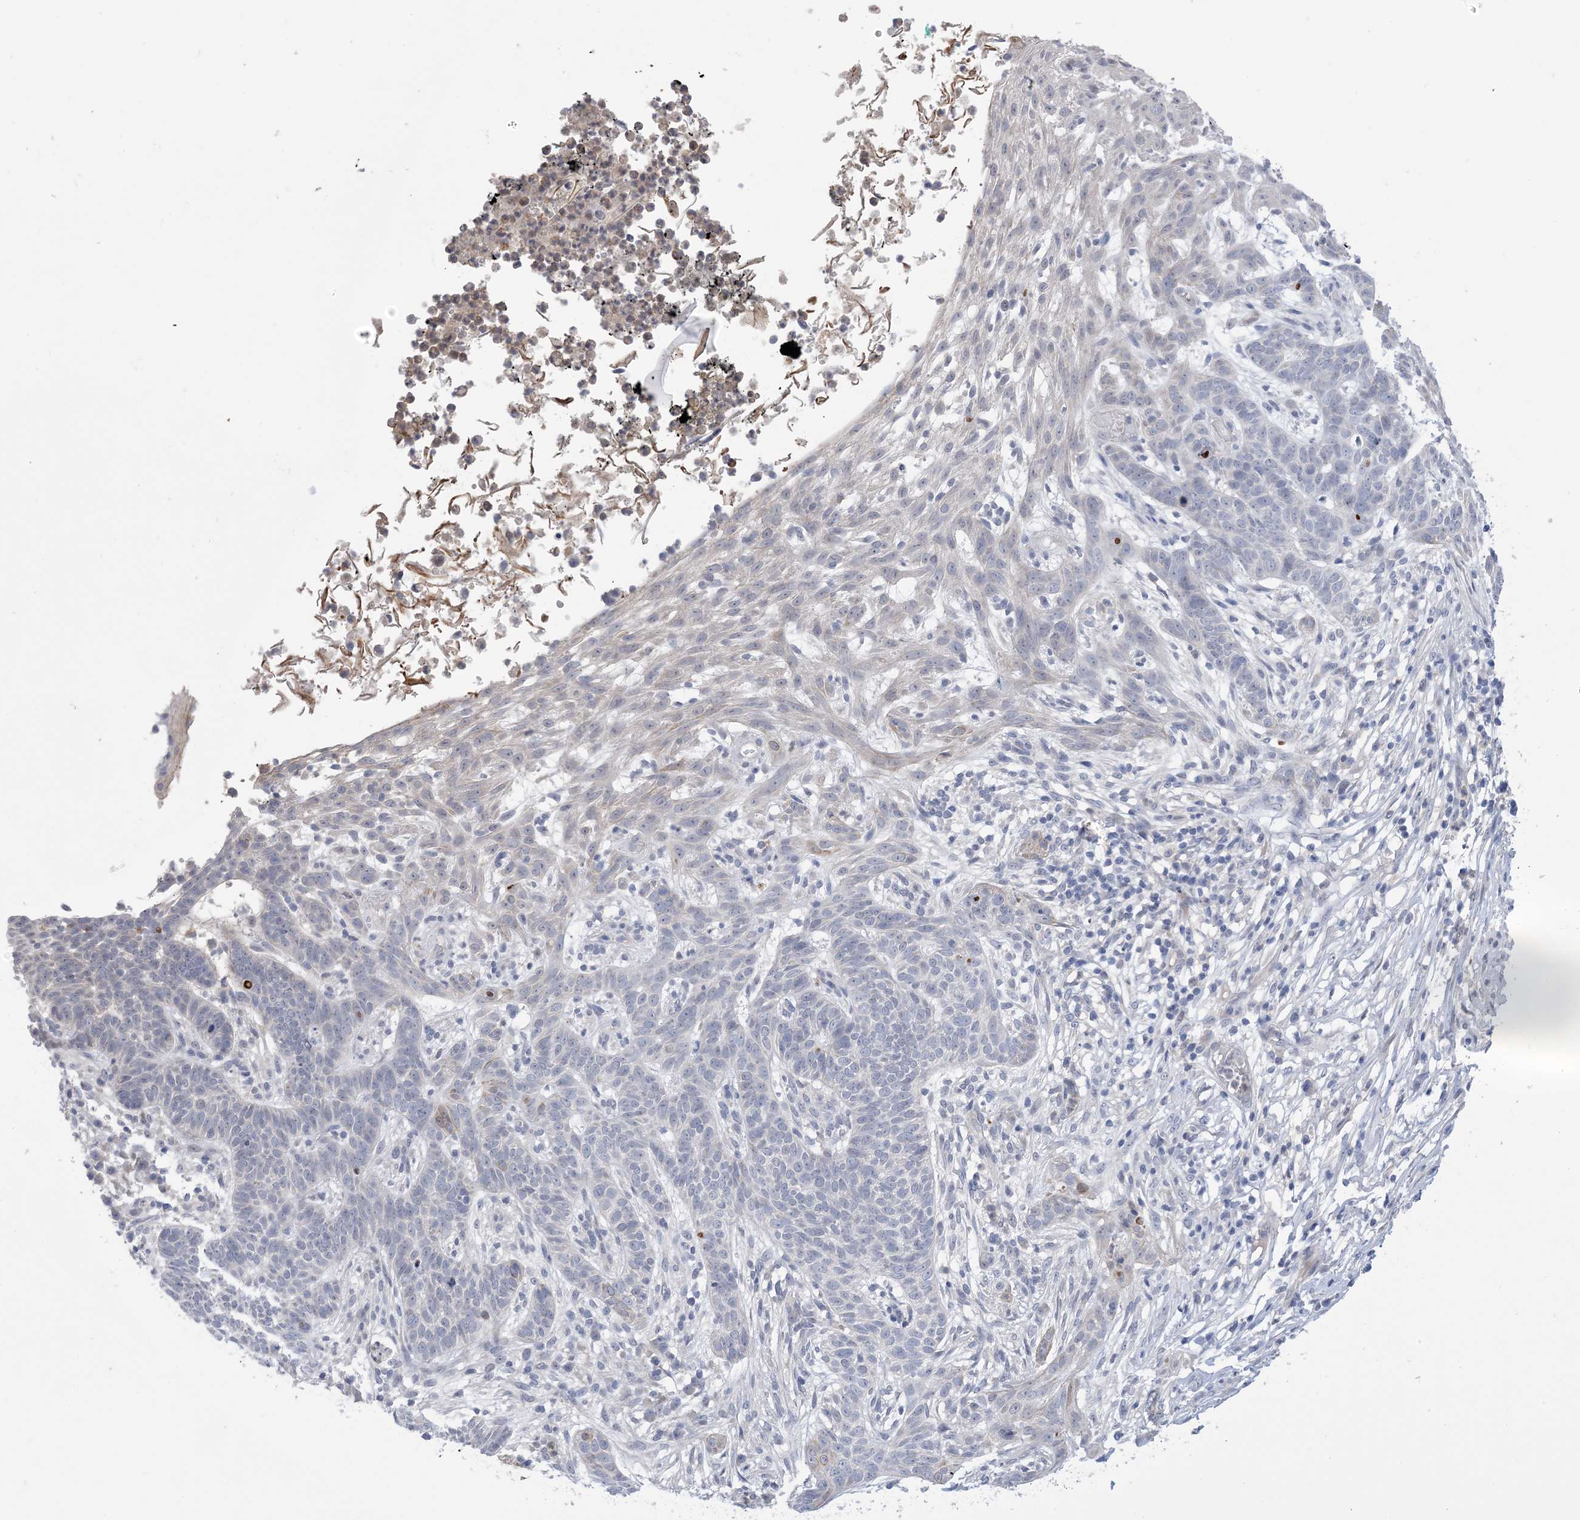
{"staining": {"intensity": "negative", "quantity": "none", "location": "none"}, "tissue": "skin cancer", "cell_type": "Tumor cells", "image_type": "cancer", "snomed": [{"axis": "morphology", "description": "Normal tissue, NOS"}, {"axis": "morphology", "description": "Basal cell carcinoma"}, {"axis": "topography", "description": "Skin"}], "caption": "Photomicrograph shows no significant protein positivity in tumor cells of basal cell carcinoma (skin). (DAB IHC with hematoxylin counter stain).", "gene": "TTYH1", "patient": {"sex": "male", "age": 64}}